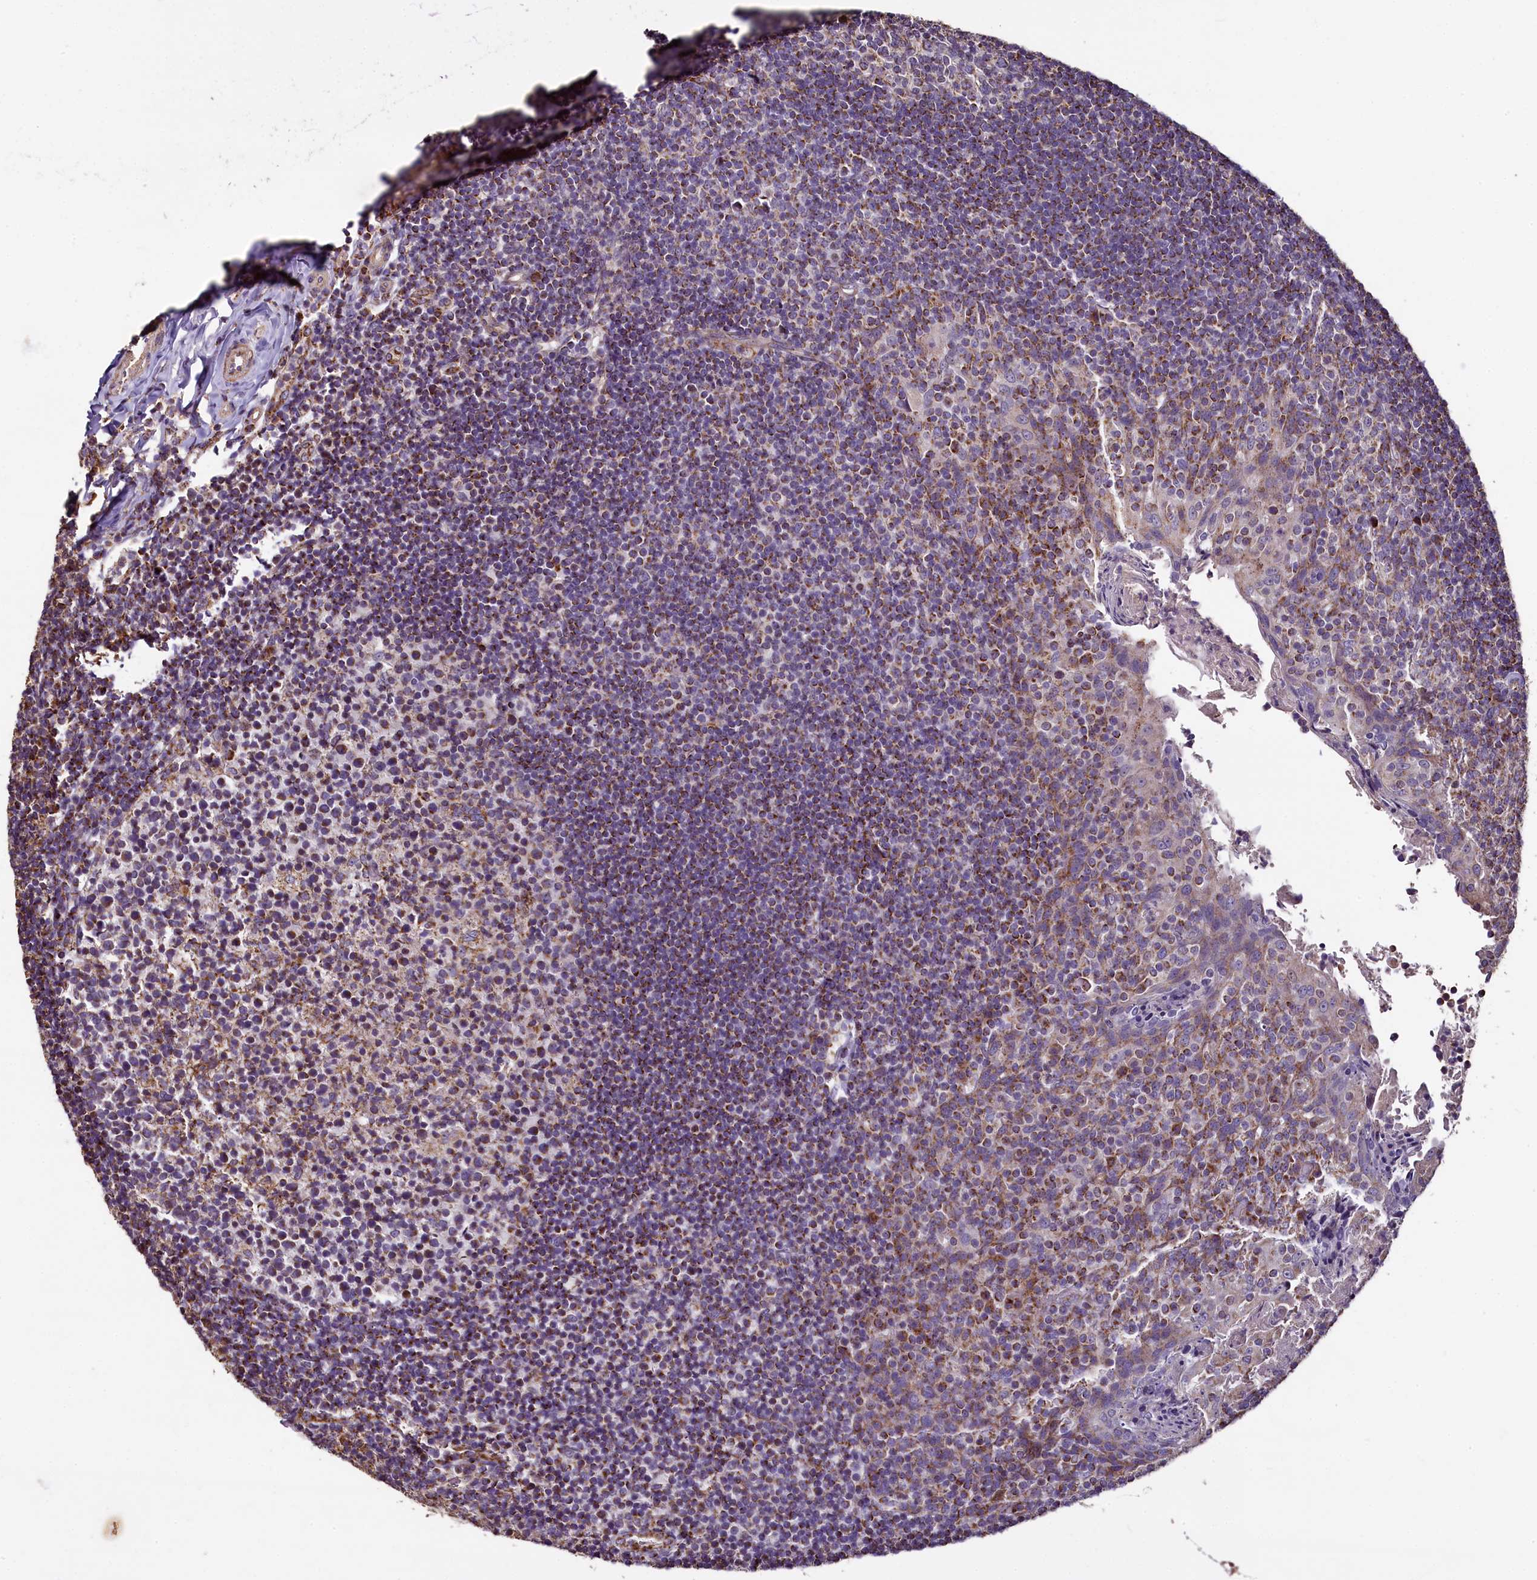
{"staining": {"intensity": "moderate", "quantity": "<25%", "location": "cytoplasmic/membranous"}, "tissue": "tonsil", "cell_type": "Germinal center cells", "image_type": "normal", "snomed": [{"axis": "morphology", "description": "Normal tissue, NOS"}, {"axis": "topography", "description": "Tonsil"}], "caption": "Protein expression by IHC reveals moderate cytoplasmic/membranous staining in approximately <25% of germinal center cells in normal tonsil.", "gene": "COQ9", "patient": {"sex": "female", "age": 10}}